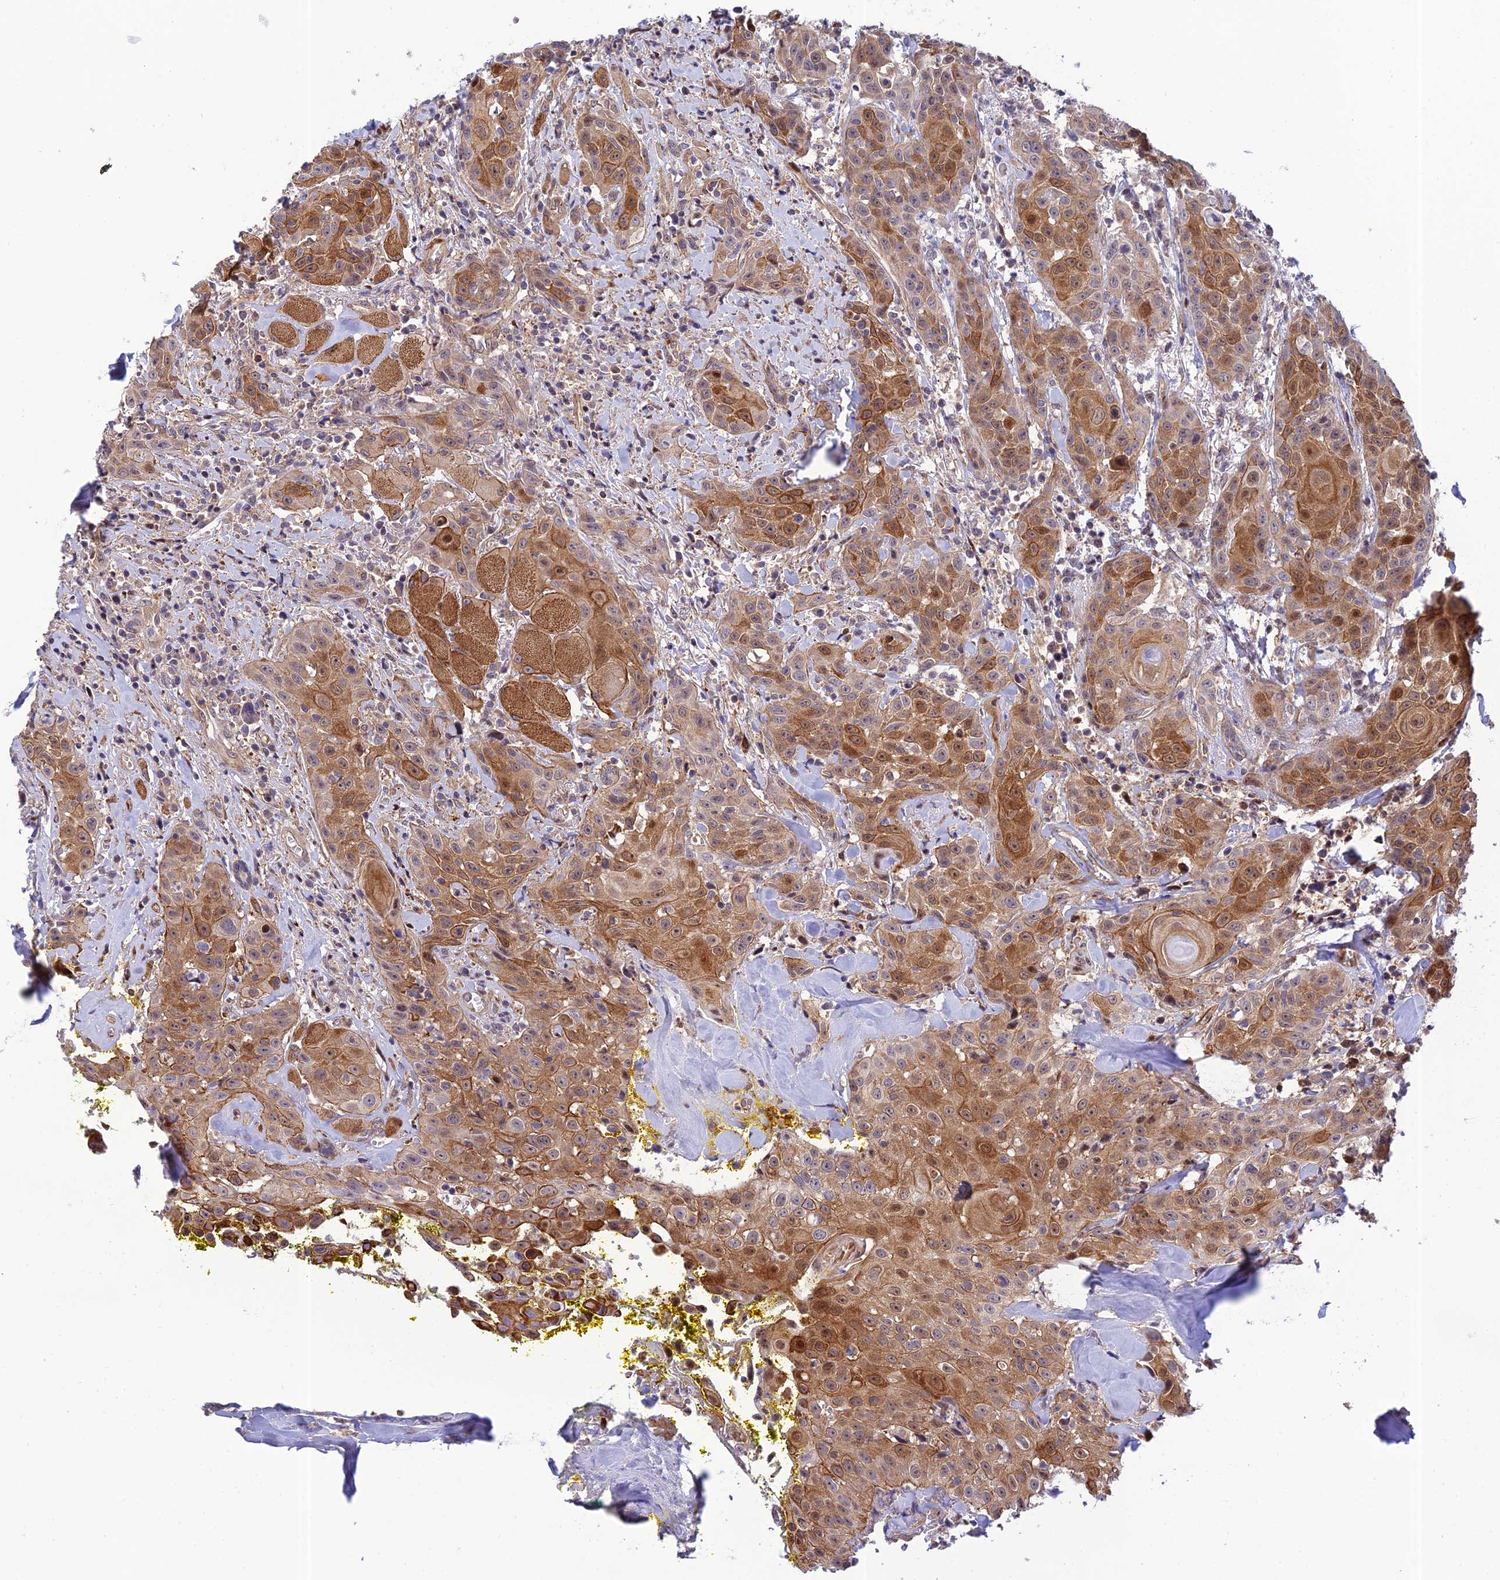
{"staining": {"intensity": "moderate", "quantity": ">75%", "location": "cytoplasmic/membranous,nuclear"}, "tissue": "head and neck cancer", "cell_type": "Tumor cells", "image_type": "cancer", "snomed": [{"axis": "morphology", "description": "Squamous cell carcinoma, NOS"}, {"axis": "topography", "description": "Oral tissue"}, {"axis": "topography", "description": "Head-Neck"}], "caption": "Human head and neck cancer (squamous cell carcinoma) stained with a brown dye shows moderate cytoplasmic/membranous and nuclear positive expression in approximately >75% of tumor cells.", "gene": "ZNF584", "patient": {"sex": "female", "age": 82}}